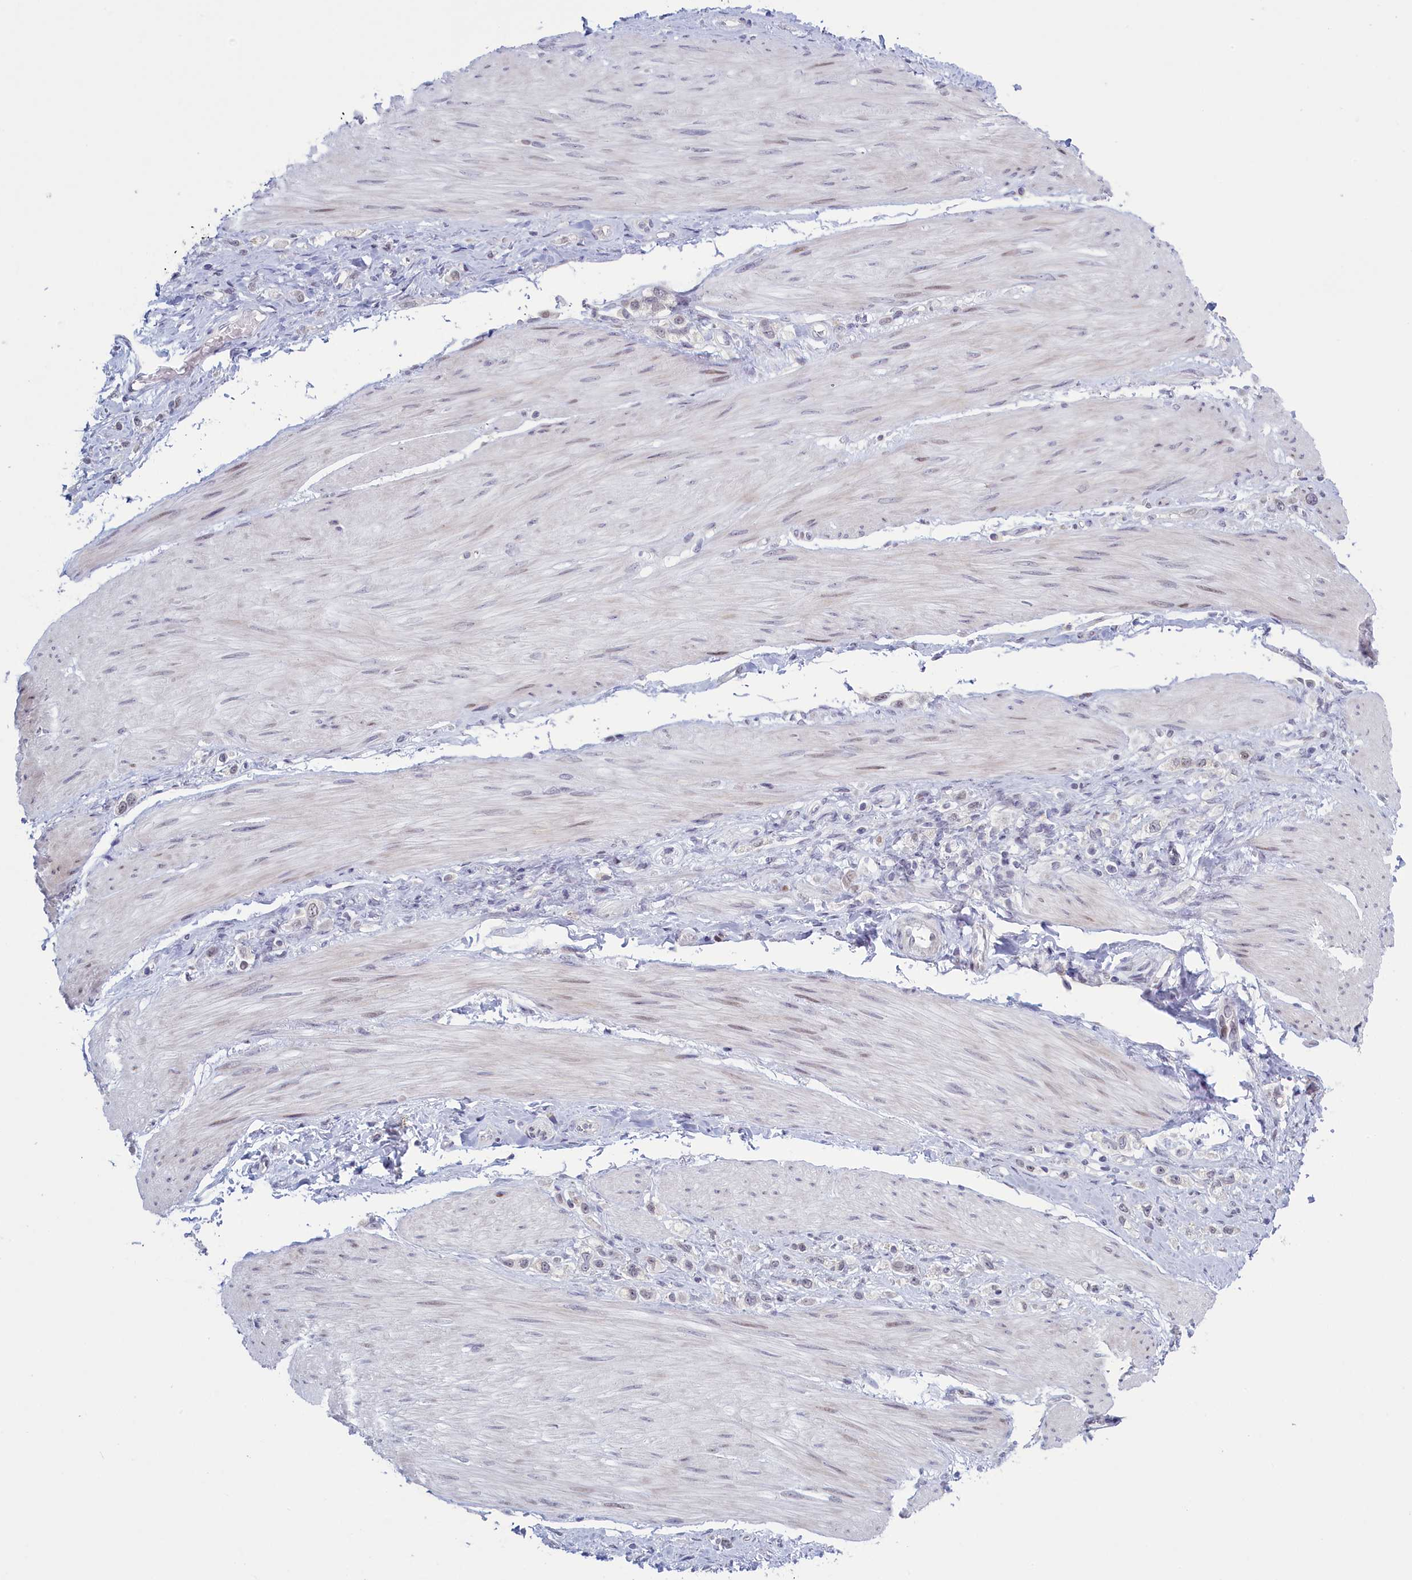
{"staining": {"intensity": "negative", "quantity": "none", "location": "none"}, "tissue": "stomach cancer", "cell_type": "Tumor cells", "image_type": "cancer", "snomed": [{"axis": "morphology", "description": "Adenocarcinoma, NOS"}, {"axis": "topography", "description": "Stomach"}], "caption": "Tumor cells are negative for brown protein staining in stomach cancer.", "gene": "ATF7IP2", "patient": {"sex": "female", "age": 65}}